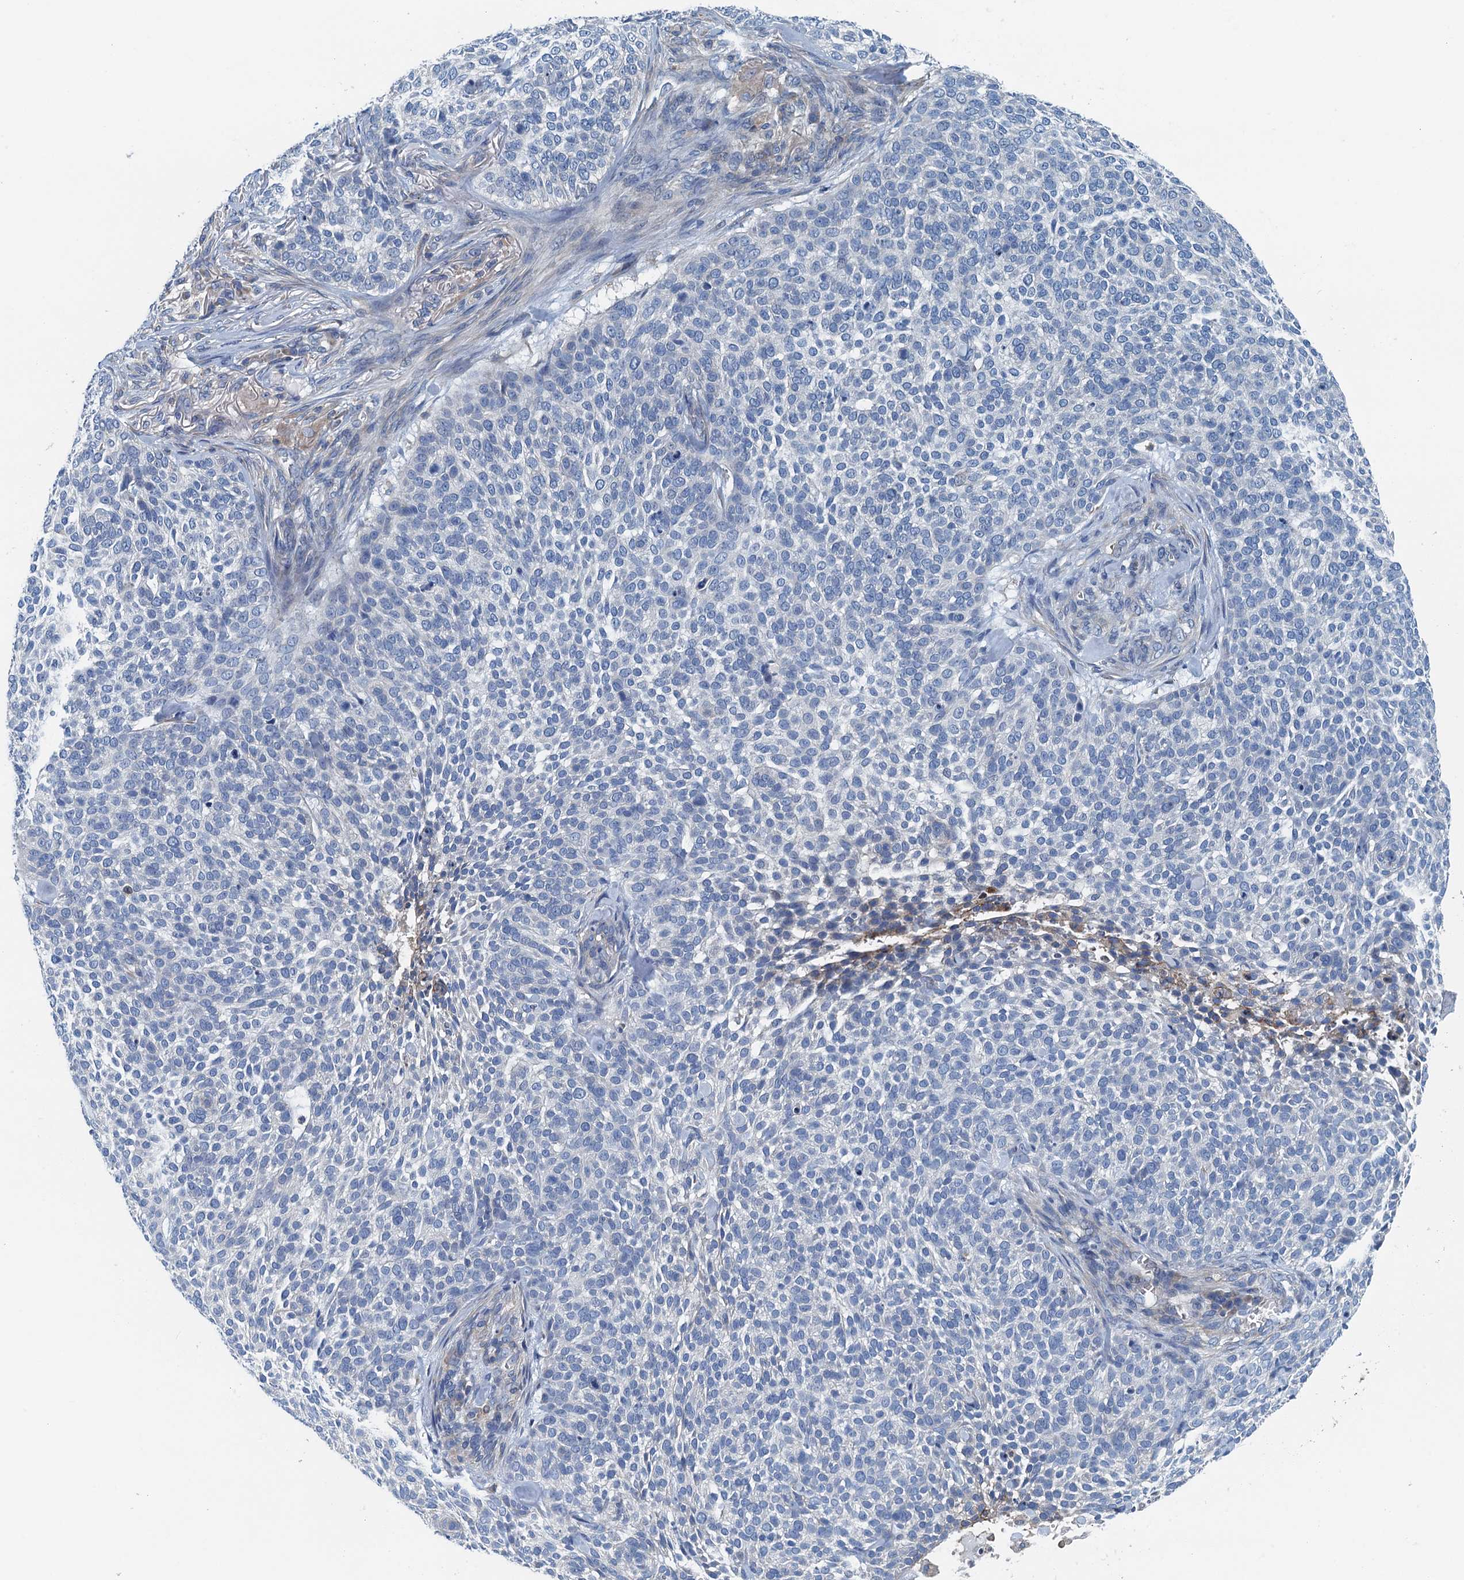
{"staining": {"intensity": "negative", "quantity": "none", "location": "none"}, "tissue": "skin cancer", "cell_type": "Tumor cells", "image_type": "cancer", "snomed": [{"axis": "morphology", "description": "Basal cell carcinoma"}, {"axis": "topography", "description": "Skin"}], "caption": "DAB immunohistochemical staining of skin basal cell carcinoma displays no significant positivity in tumor cells.", "gene": "PPP1R14D", "patient": {"sex": "female", "age": 64}}